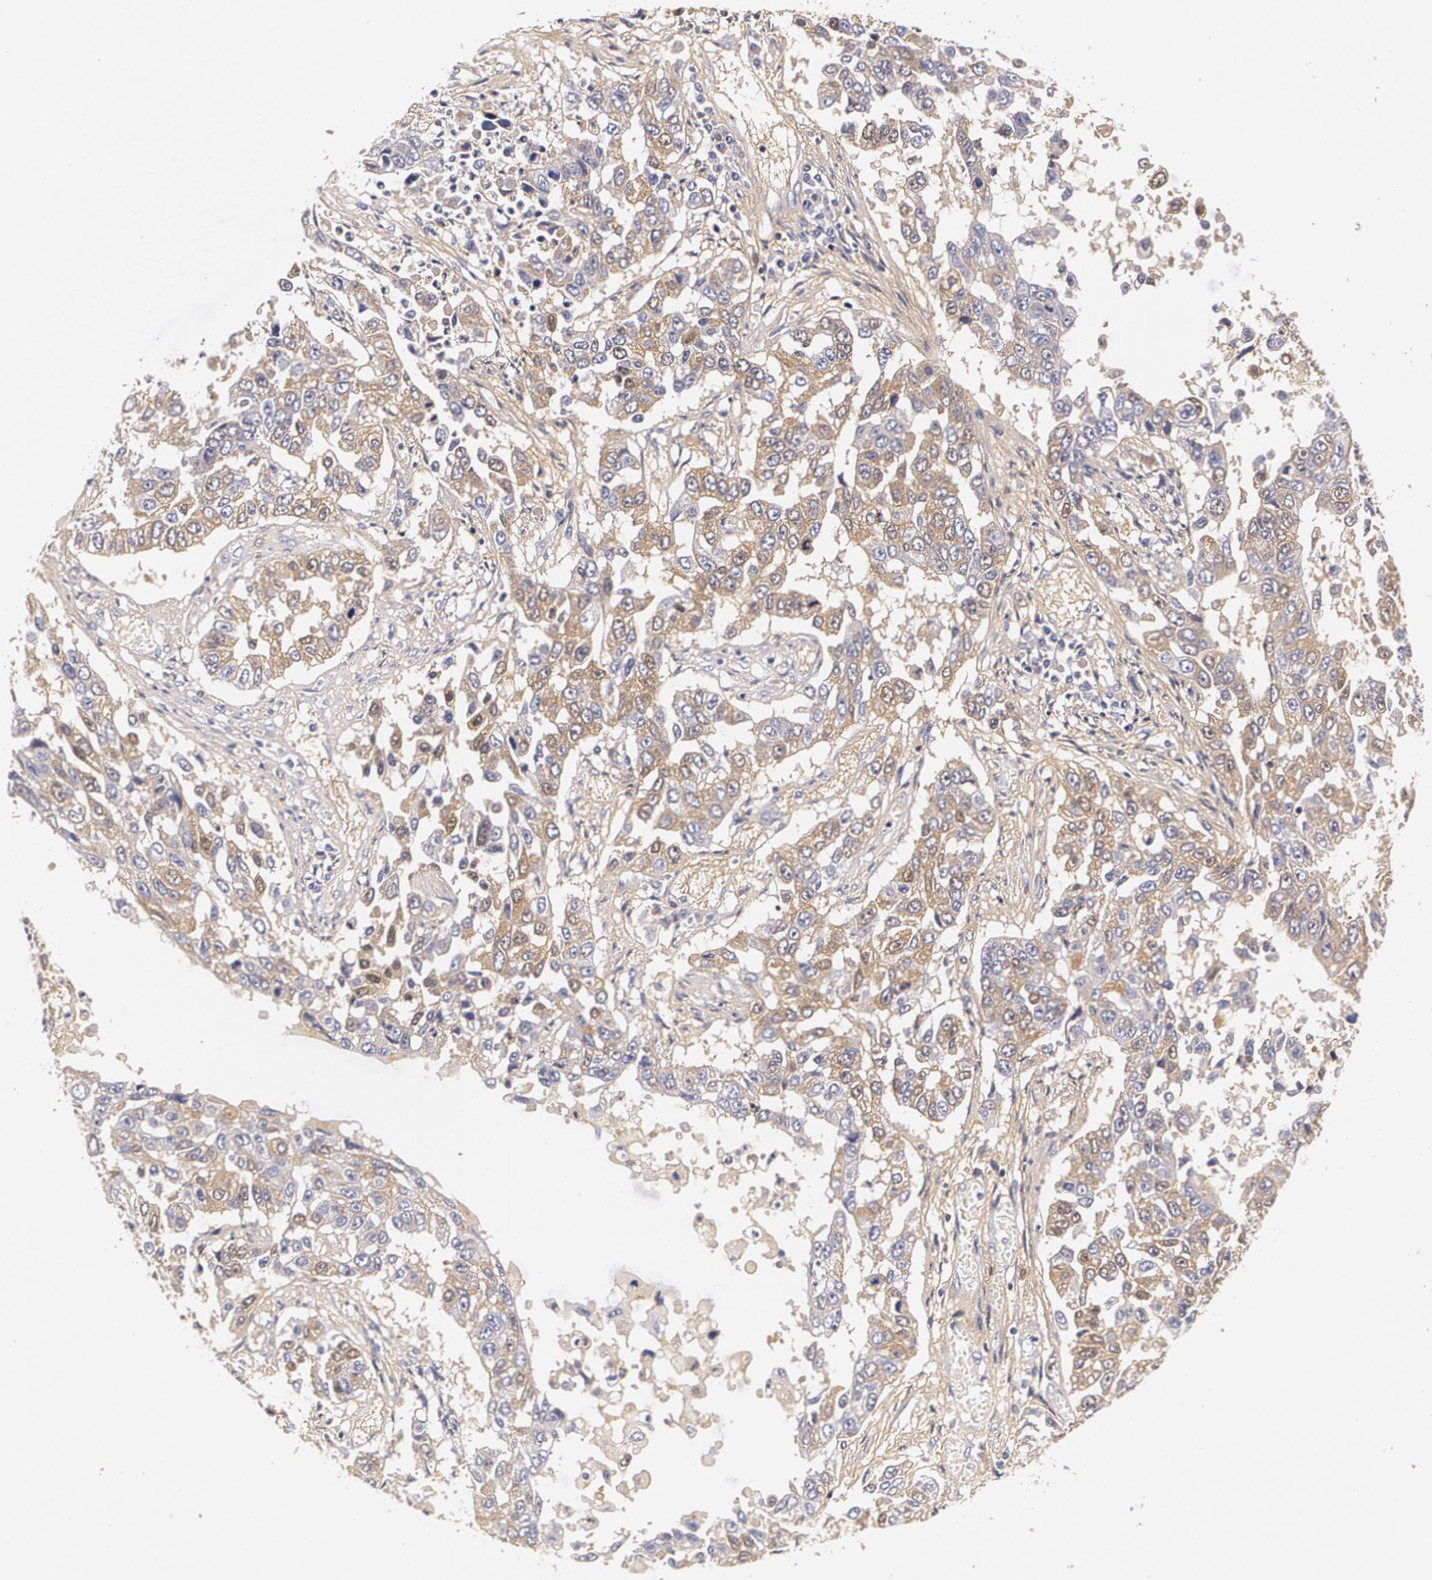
{"staining": {"intensity": "weak", "quantity": "25%-75%", "location": "cytoplasmic/membranous"}, "tissue": "lung cancer", "cell_type": "Tumor cells", "image_type": "cancer", "snomed": [{"axis": "morphology", "description": "Squamous cell carcinoma, NOS"}, {"axis": "topography", "description": "Lung"}], "caption": "Immunohistochemistry (IHC) photomicrograph of human squamous cell carcinoma (lung) stained for a protein (brown), which exhibits low levels of weak cytoplasmic/membranous positivity in about 25%-75% of tumor cells.", "gene": "TTR", "patient": {"sex": "male", "age": 71}}